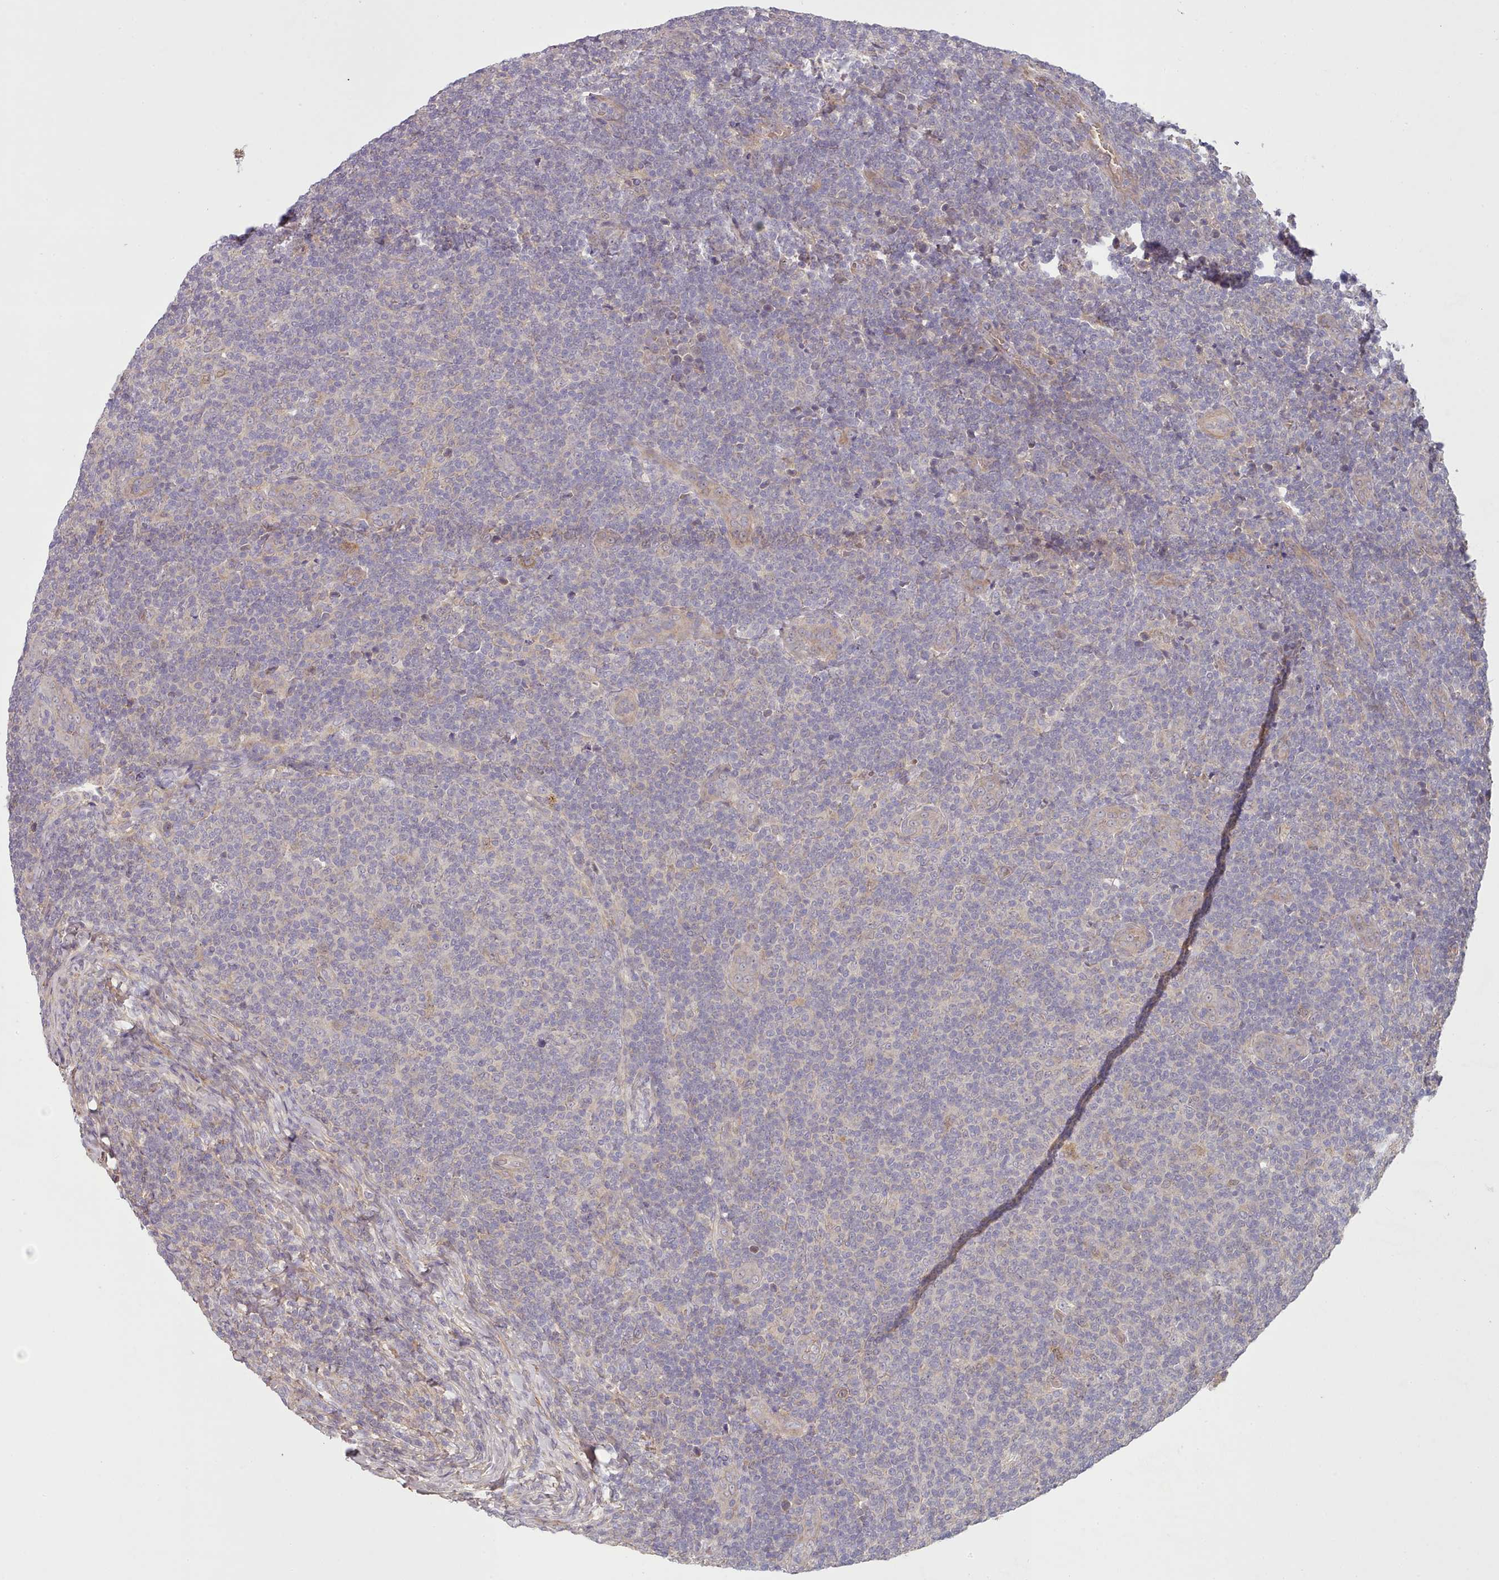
{"staining": {"intensity": "moderate", "quantity": "<25%", "location": "cytoplasmic/membranous,nuclear"}, "tissue": "lymphoma", "cell_type": "Tumor cells", "image_type": "cancer", "snomed": [{"axis": "morphology", "description": "Malignant lymphoma, non-Hodgkin's type, Low grade"}, {"axis": "topography", "description": "Lymph node"}], "caption": "IHC of low-grade malignant lymphoma, non-Hodgkin's type exhibits low levels of moderate cytoplasmic/membranous and nuclear positivity in about <25% of tumor cells.", "gene": "CLNS1A", "patient": {"sex": "male", "age": 66}}